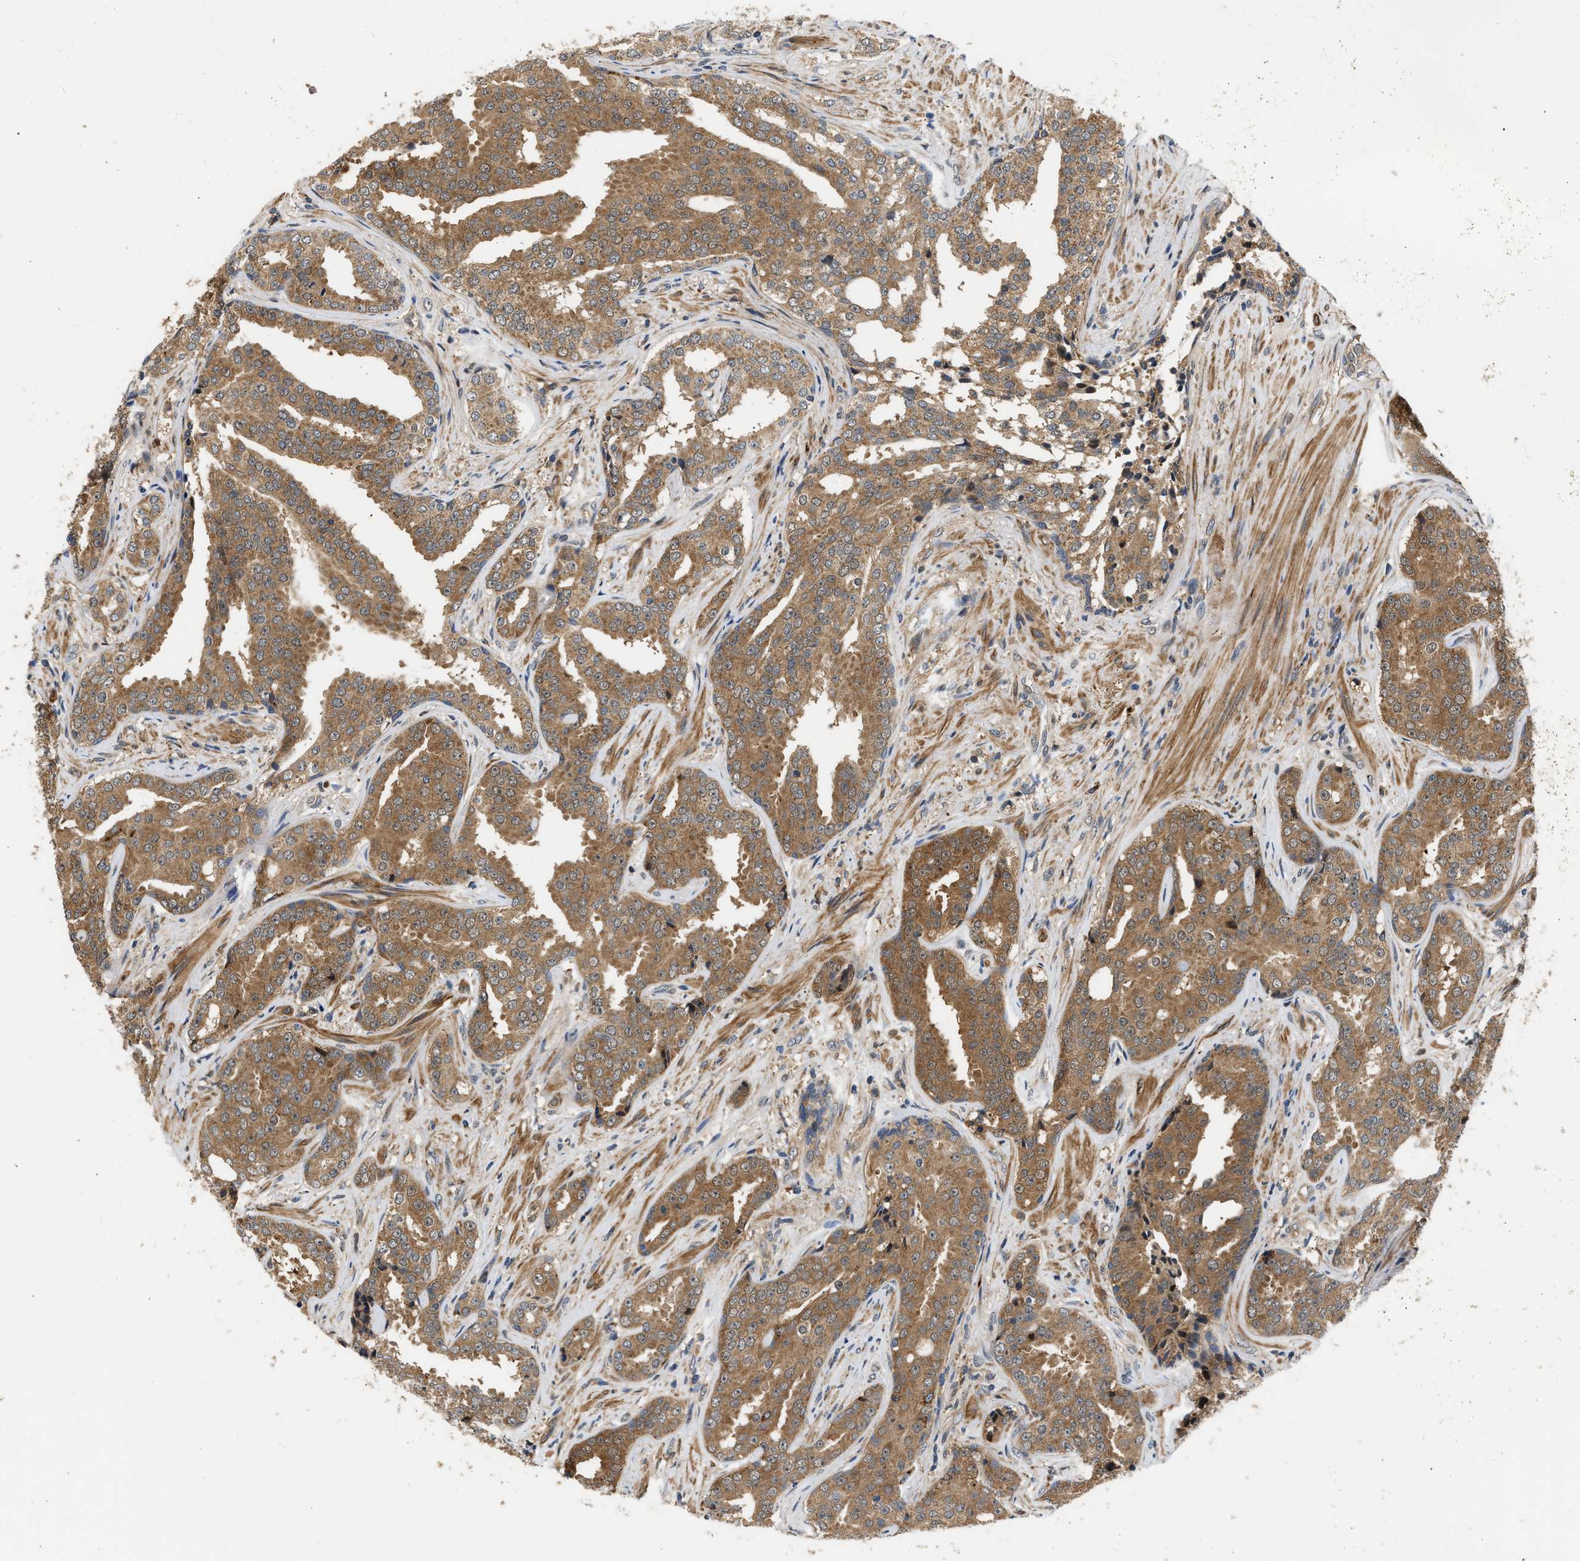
{"staining": {"intensity": "moderate", "quantity": ">75%", "location": "cytoplasmic/membranous"}, "tissue": "prostate cancer", "cell_type": "Tumor cells", "image_type": "cancer", "snomed": [{"axis": "morphology", "description": "Adenocarcinoma, High grade"}, {"axis": "topography", "description": "Prostate"}], "caption": "The histopathology image displays a brown stain indicating the presence of a protein in the cytoplasmic/membranous of tumor cells in prostate cancer (high-grade adenocarcinoma).", "gene": "LARP6", "patient": {"sex": "male", "age": 71}}